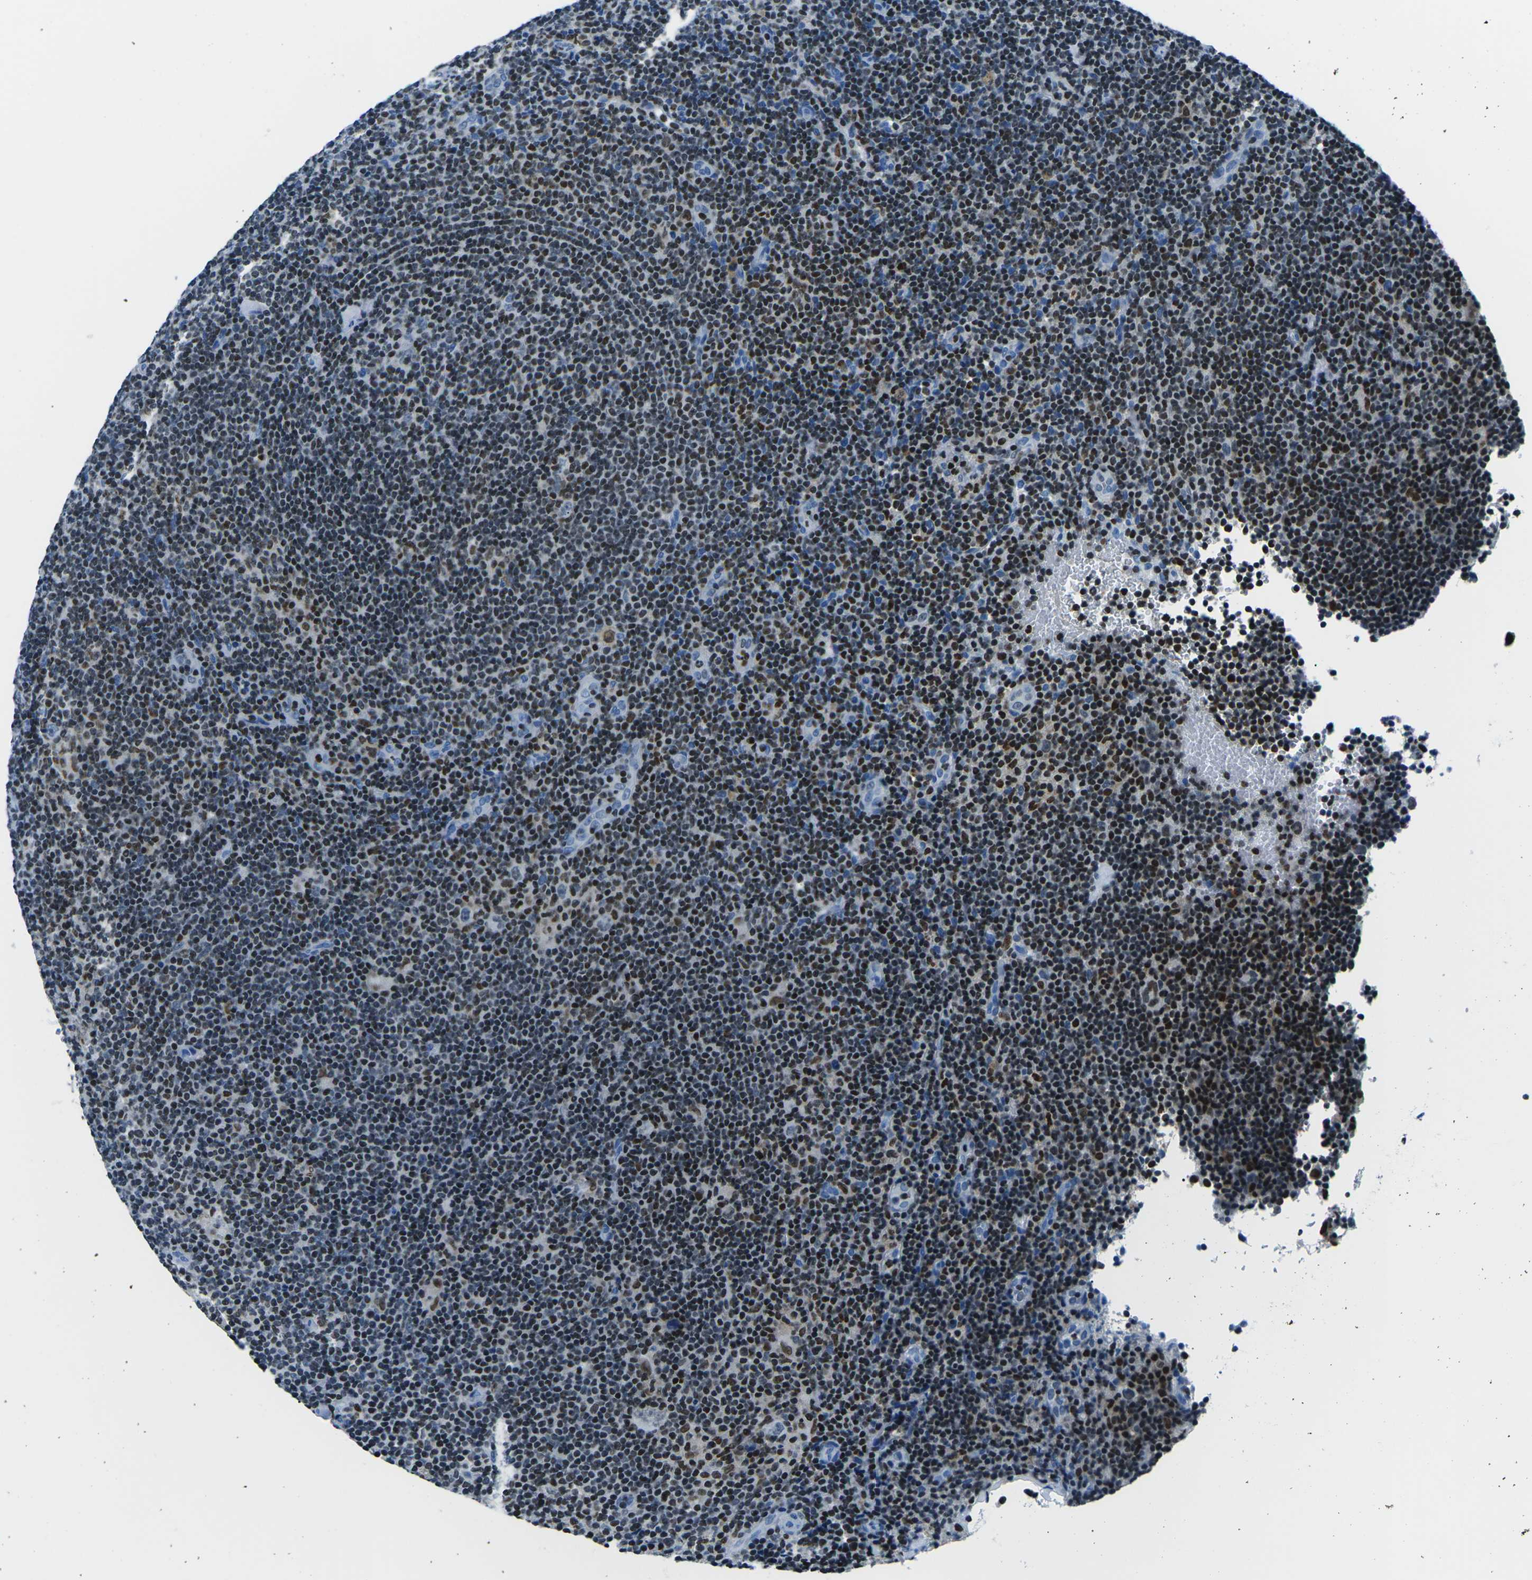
{"staining": {"intensity": "moderate", "quantity": "25%-75%", "location": "nuclear"}, "tissue": "lymphoma", "cell_type": "Tumor cells", "image_type": "cancer", "snomed": [{"axis": "morphology", "description": "Hodgkin's disease, NOS"}, {"axis": "topography", "description": "Lymph node"}], "caption": "This photomicrograph reveals lymphoma stained with immunohistochemistry to label a protein in brown. The nuclear of tumor cells show moderate positivity for the protein. Nuclei are counter-stained blue.", "gene": "CELF2", "patient": {"sex": "female", "age": 57}}